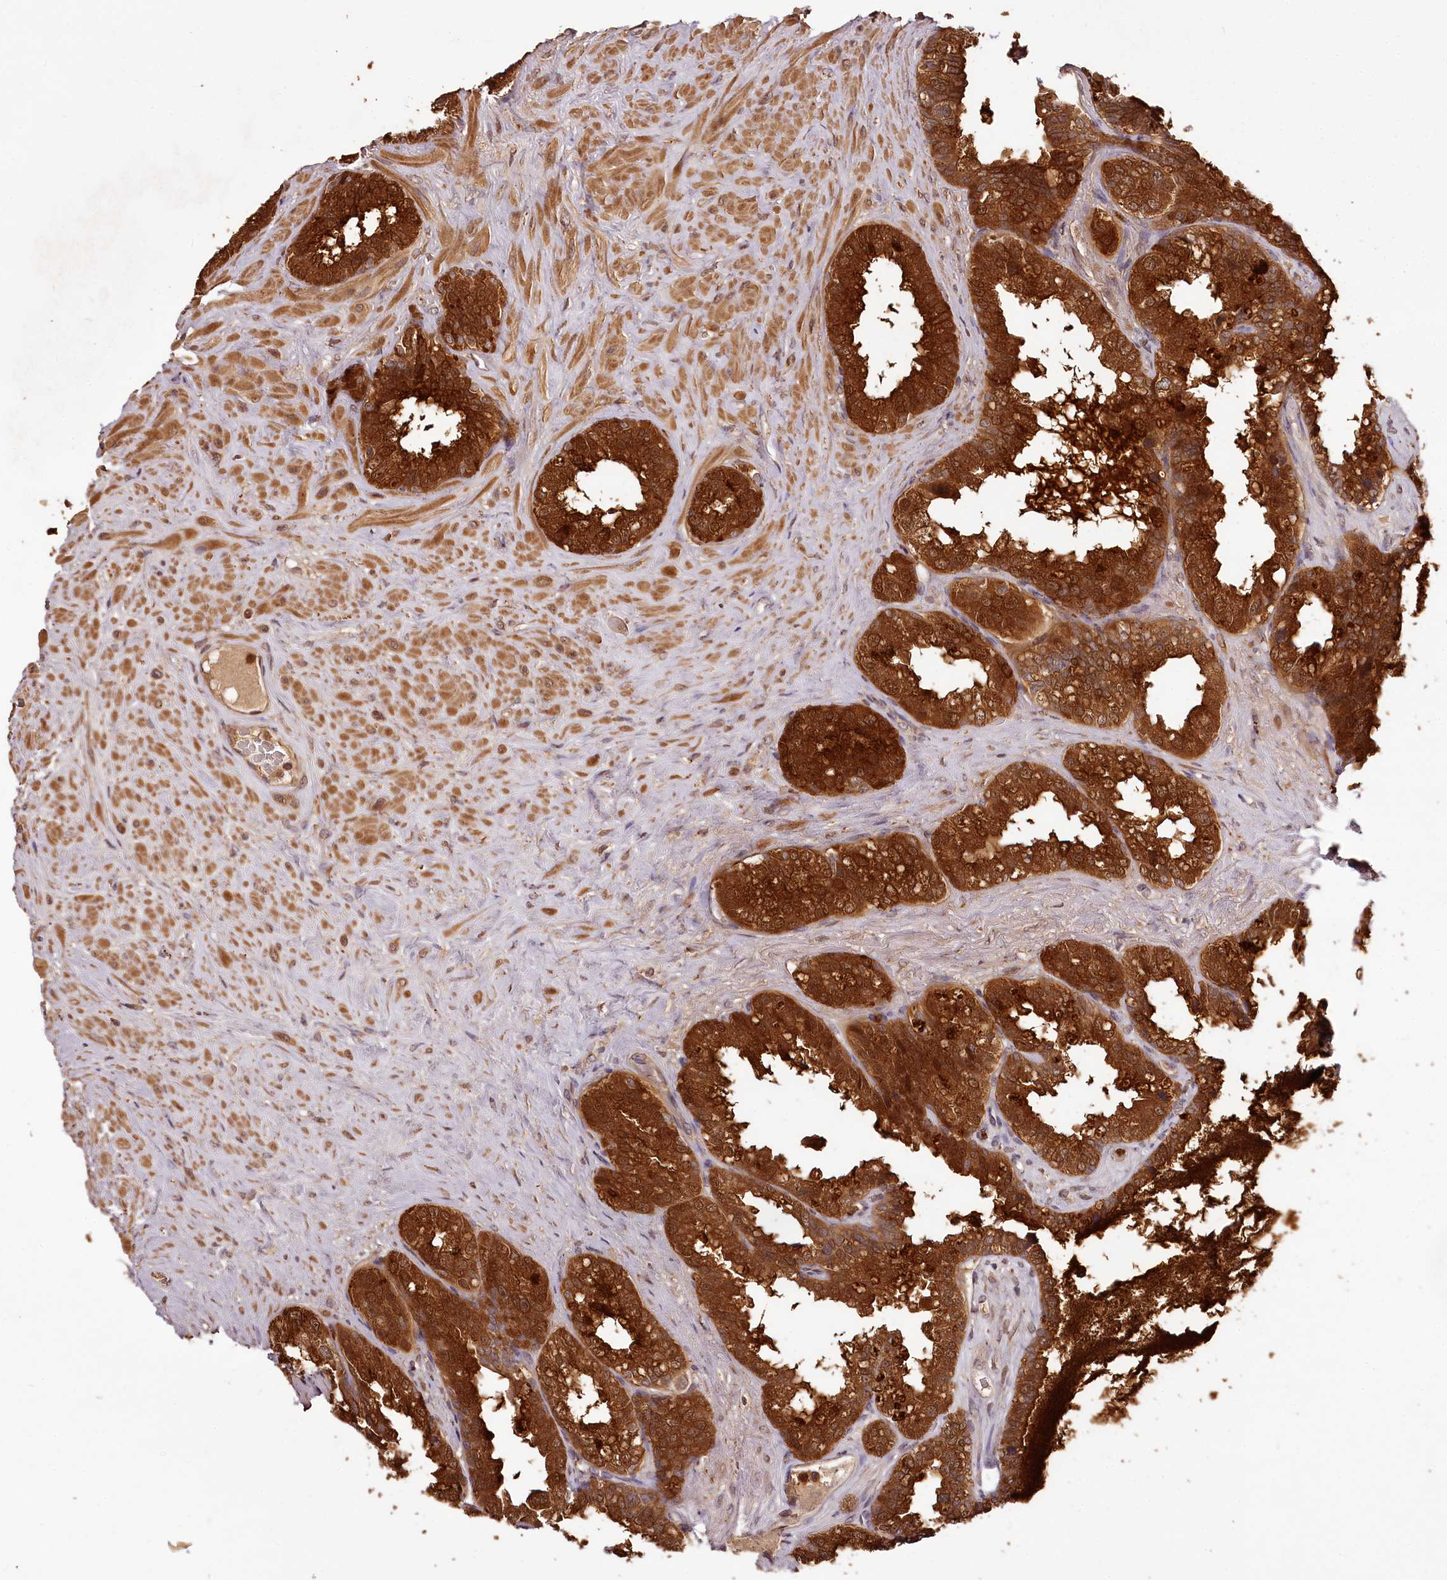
{"staining": {"intensity": "strong", "quantity": ">75%", "location": "cytoplasmic/membranous"}, "tissue": "seminal vesicle", "cell_type": "Glandular cells", "image_type": "normal", "snomed": [{"axis": "morphology", "description": "Normal tissue, NOS"}, {"axis": "topography", "description": "Seminal veicle"}], "caption": "This is an image of immunohistochemistry staining of benign seminal vesicle, which shows strong positivity in the cytoplasmic/membranous of glandular cells.", "gene": "TTC12", "patient": {"sex": "male", "age": 80}}